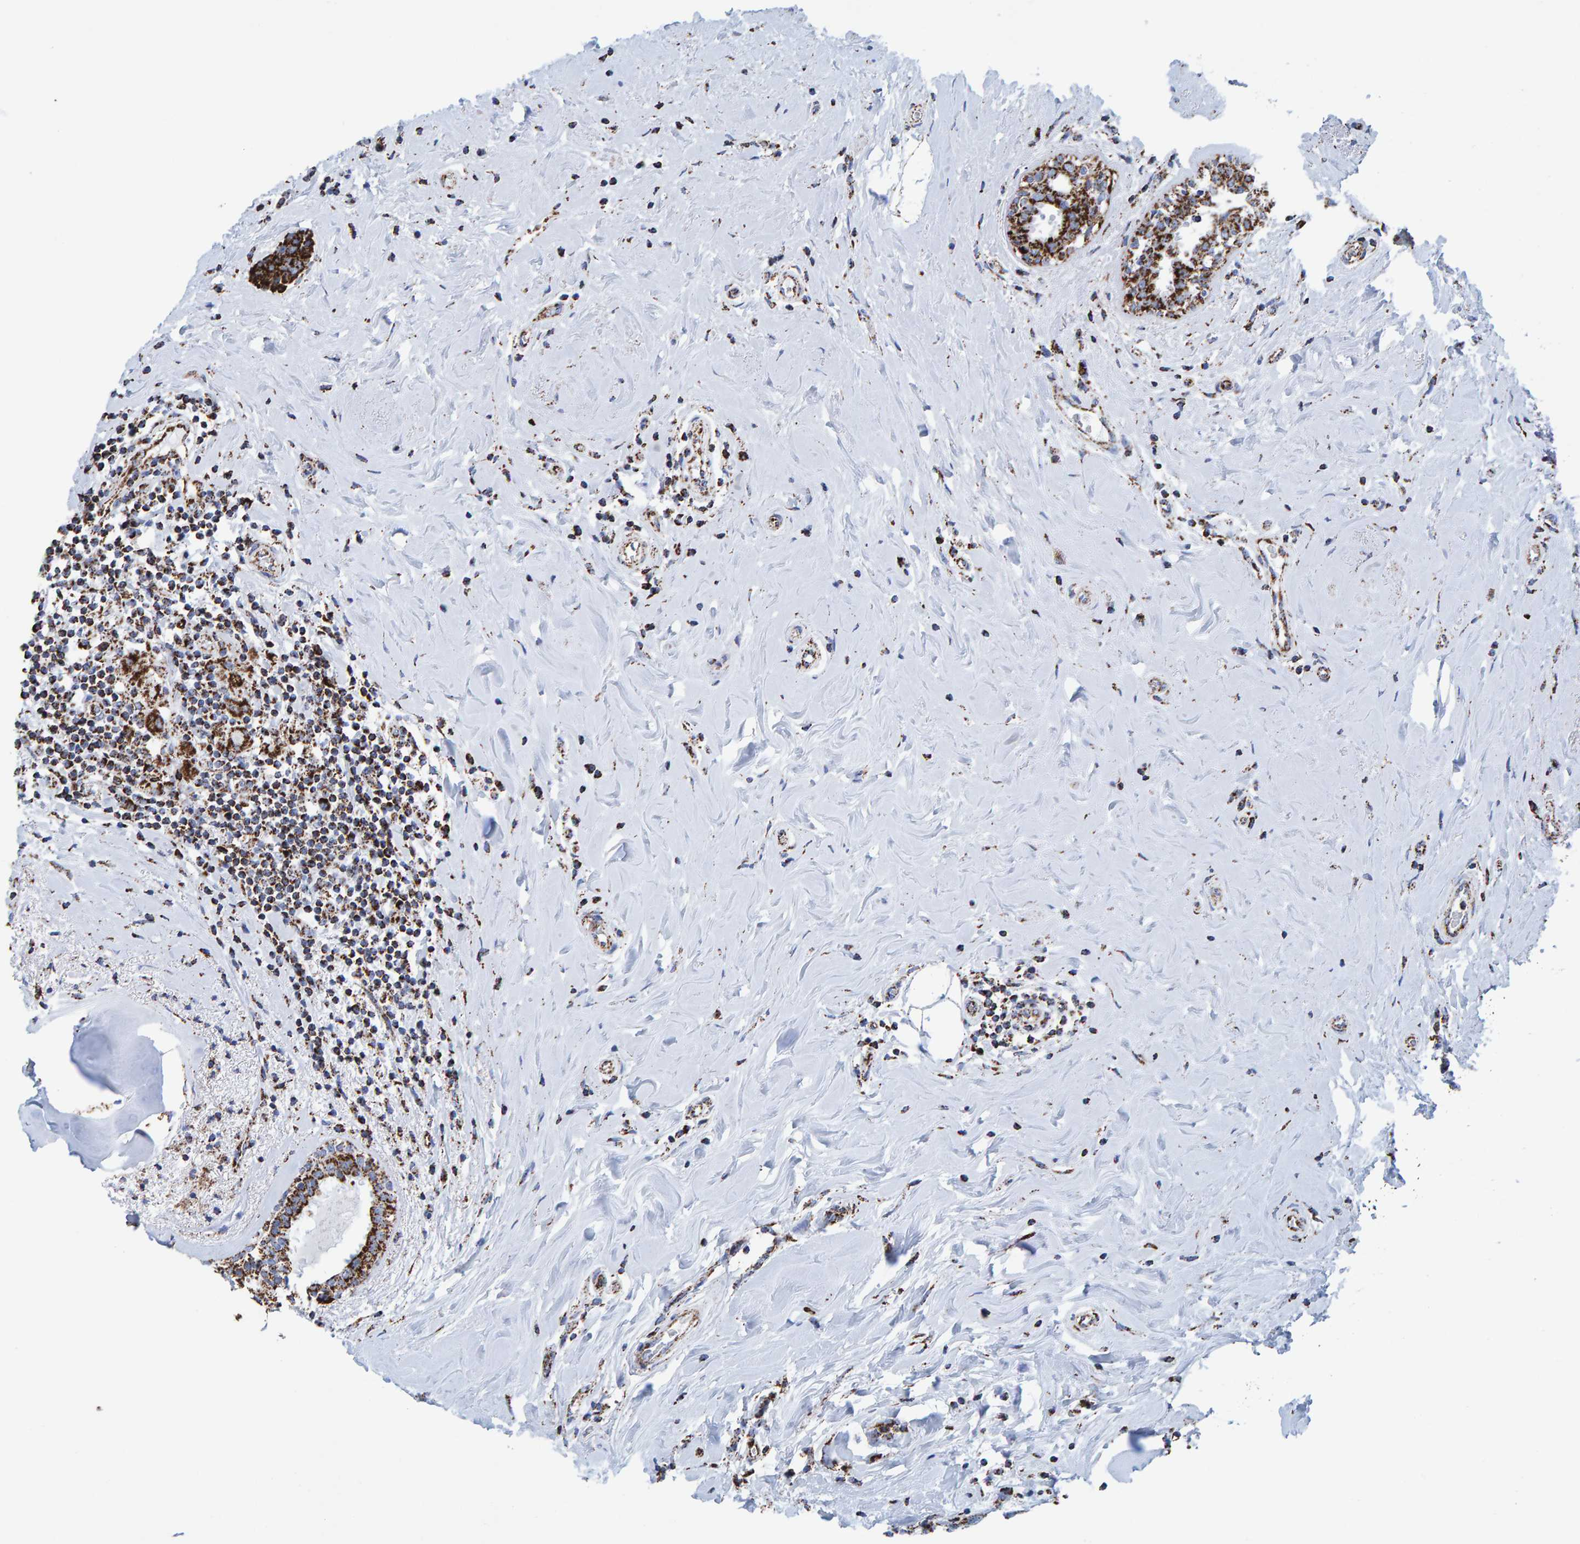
{"staining": {"intensity": "strong", "quantity": ">75%", "location": "cytoplasmic/membranous"}, "tissue": "breast cancer", "cell_type": "Tumor cells", "image_type": "cancer", "snomed": [{"axis": "morphology", "description": "Duct carcinoma"}, {"axis": "topography", "description": "Breast"}], "caption": "Immunohistochemistry (IHC) histopathology image of human intraductal carcinoma (breast) stained for a protein (brown), which reveals high levels of strong cytoplasmic/membranous positivity in approximately >75% of tumor cells.", "gene": "ENSG00000262660", "patient": {"sex": "female", "age": 55}}